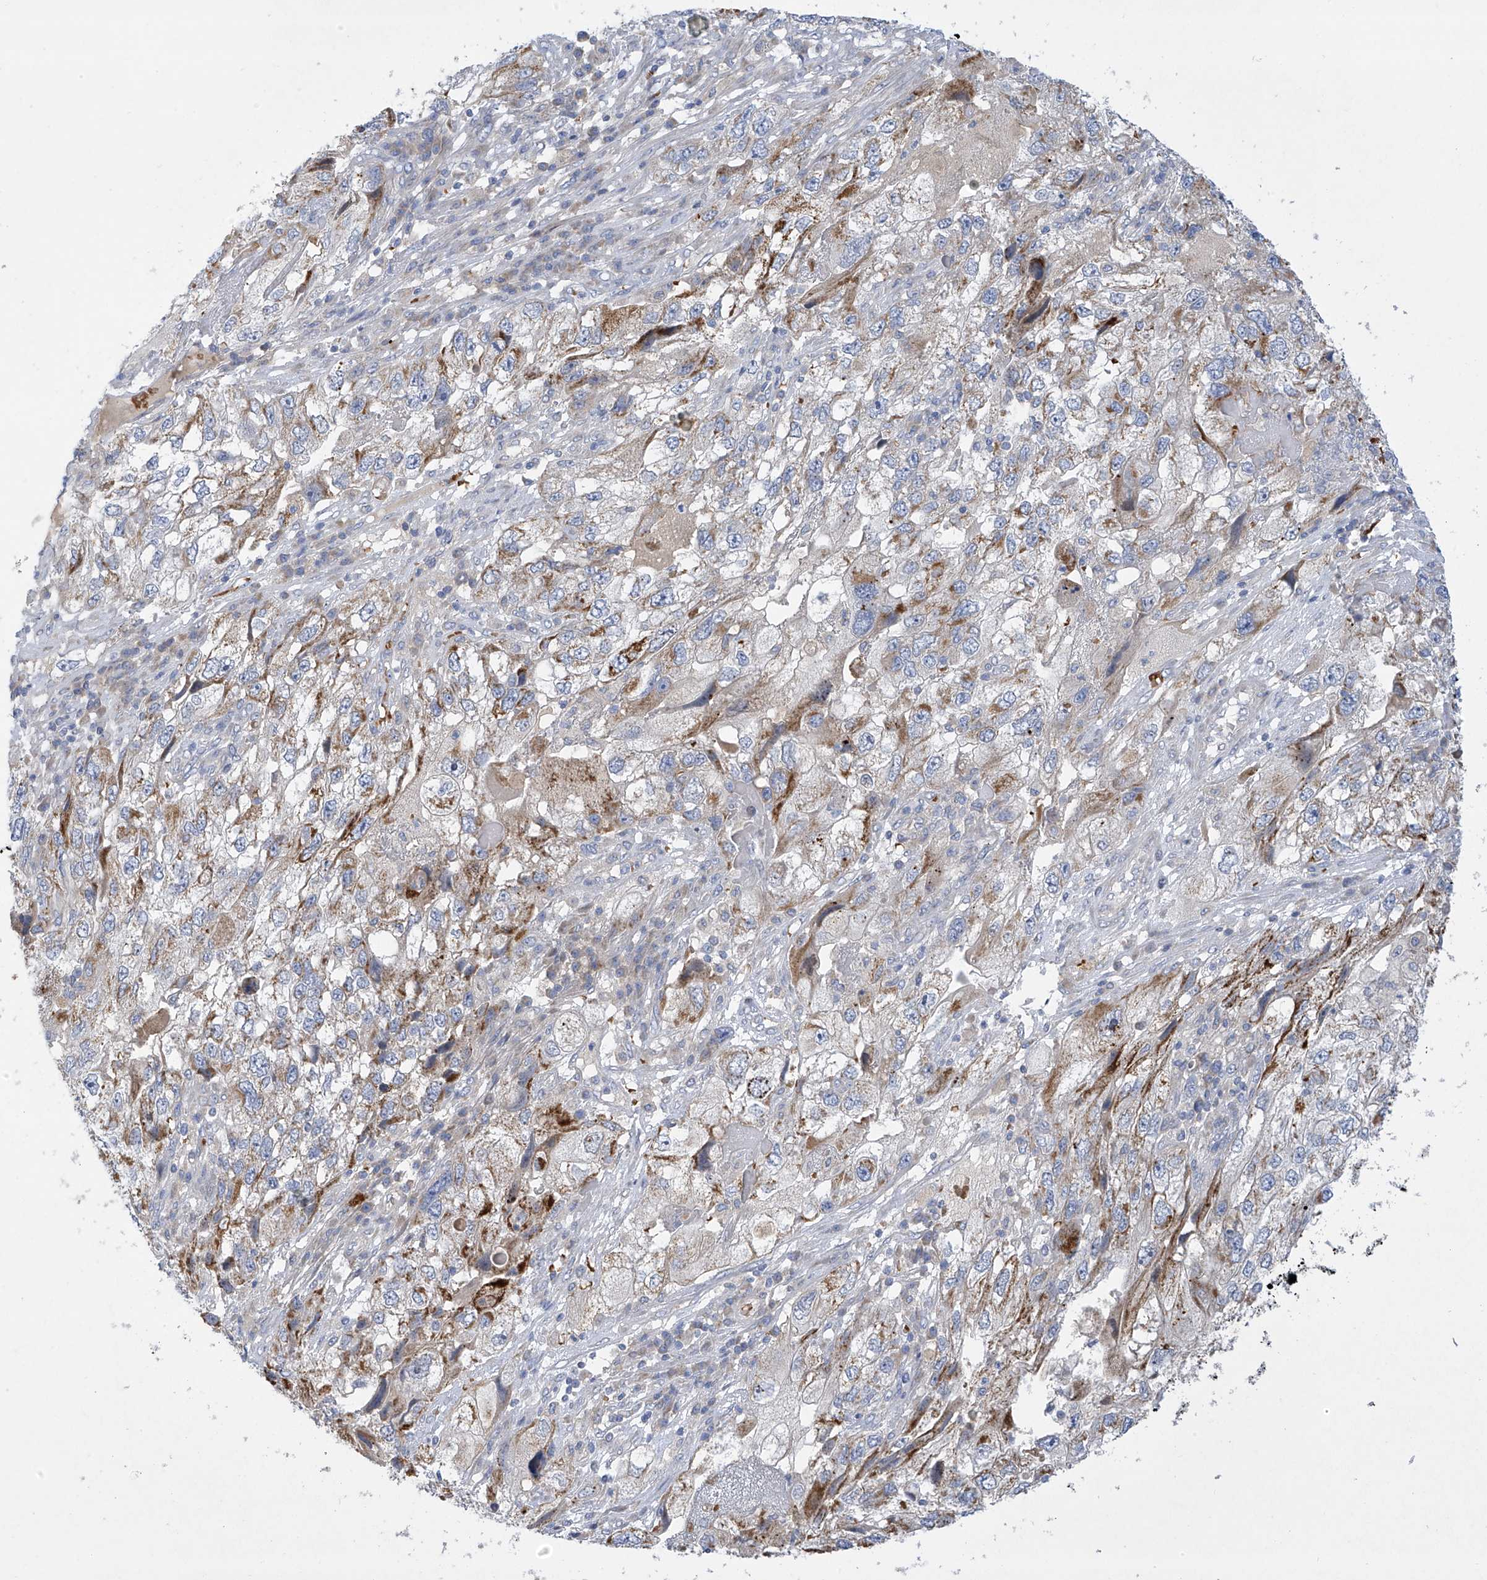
{"staining": {"intensity": "moderate", "quantity": "<25%", "location": "cytoplasmic/membranous"}, "tissue": "endometrial cancer", "cell_type": "Tumor cells", "image_type": "cancer", "snomed": [{"axis": "morphology", "description": "Adenocarcinoma, NOS"}, {"axis": "topography", "description": "Endometrium"}], "caption": "IHC micrograph of neoplastic tissue: endometrial adenocarcinoma stained using immunohistochemistry displays low levels of moderate protein expression localized specifically in the cytoplasmic/membranous of tumor cells, appearing as a cytoplasmic/membranous brown color.", "gene": "METTL18", "patient": {"sex": "female", "age": 49}}